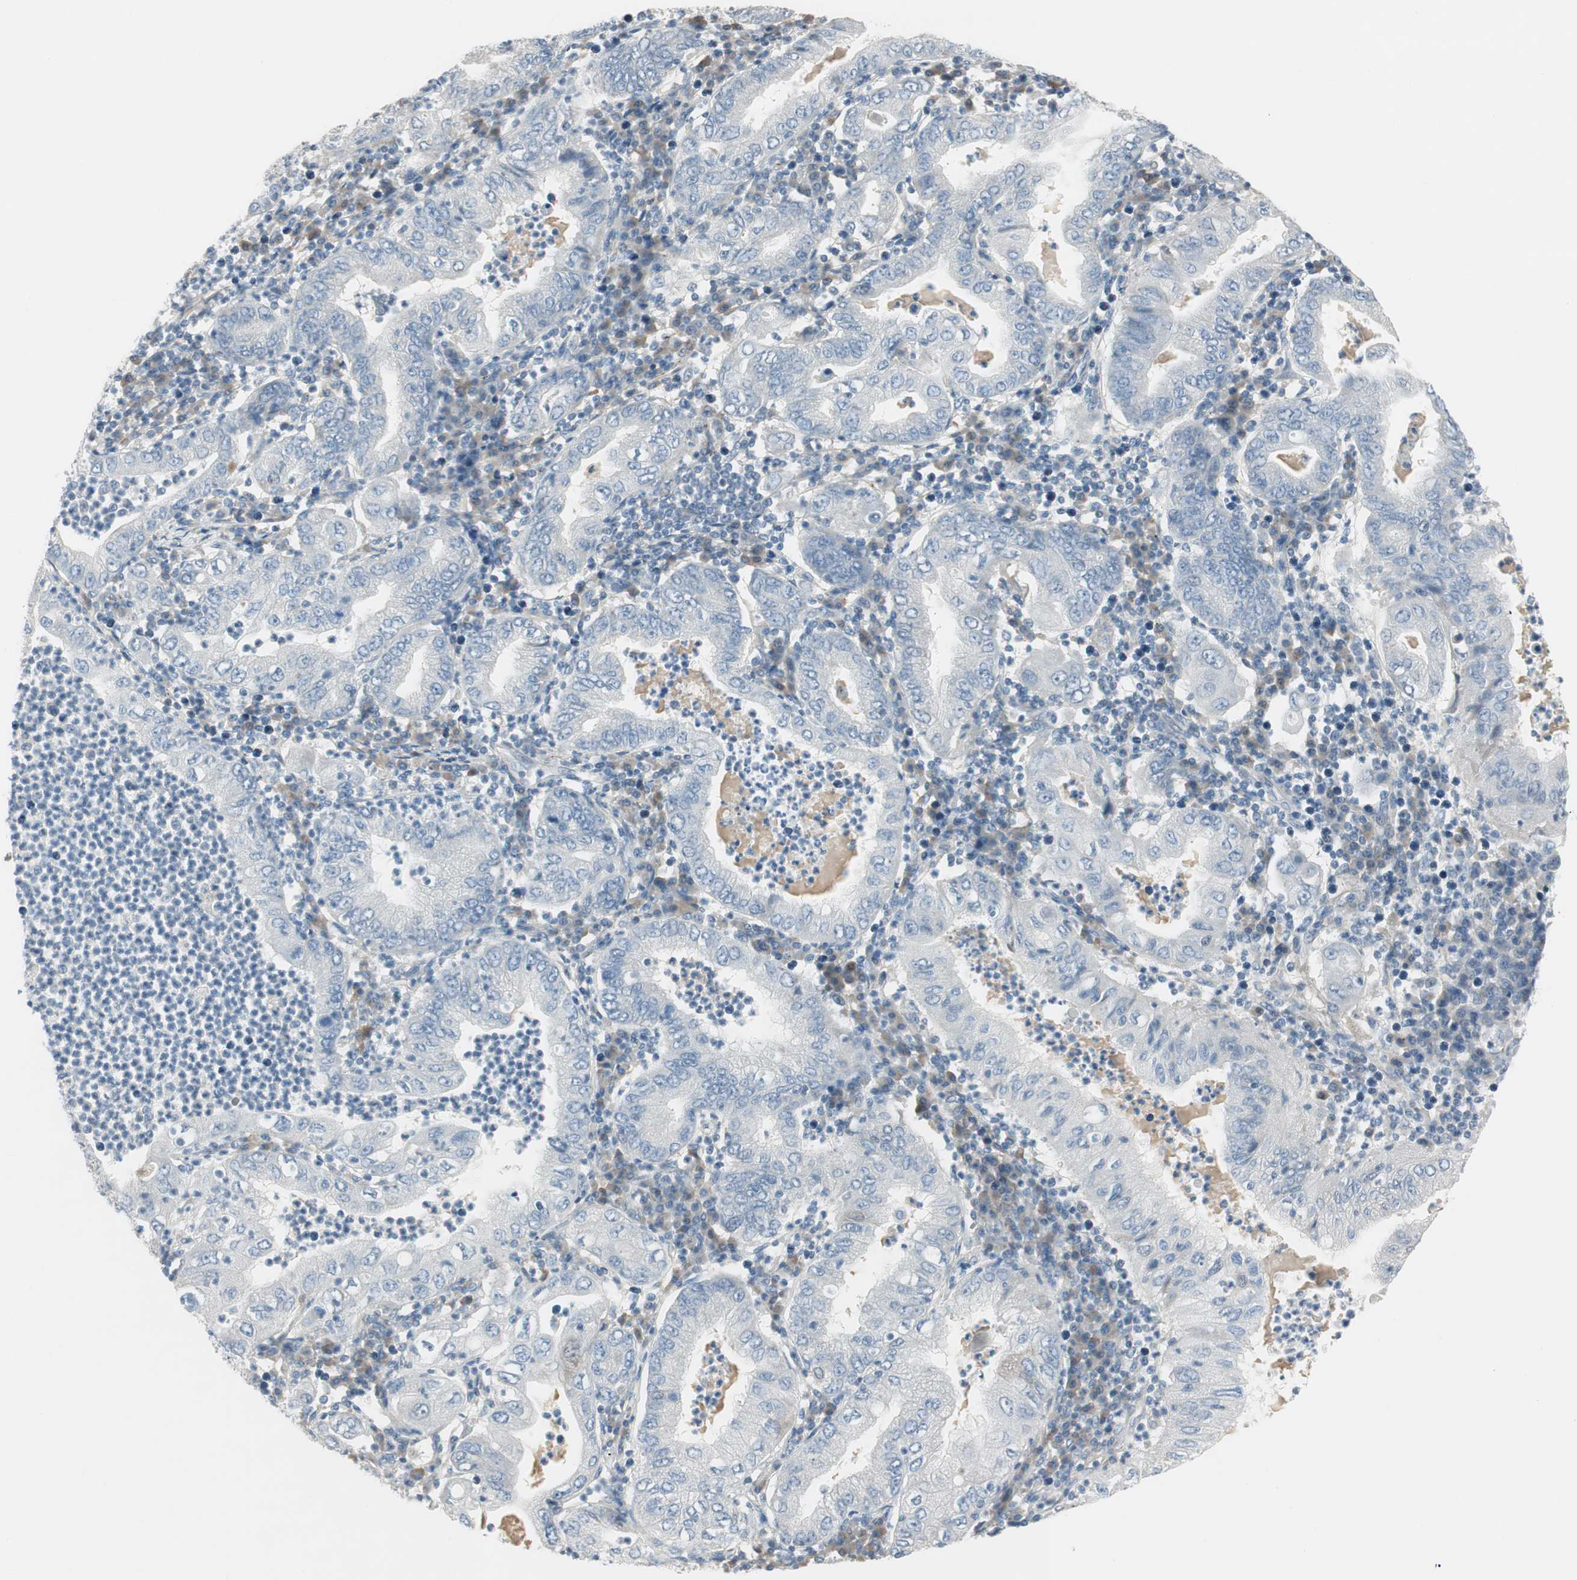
{"staining": {"intensity": "negative", "quantity": "none", "location": "none"}, "tissue": "stomach cancer", "cell_type": "Tumor cells", "image_type": "cancer", "snomed": [{"axis": "morphology", "description": "Normal tissue, NOS"}, {"axis": "morphology", "description": "Adenocarcinoma, NOS"}, {"axis": "topography", "description": "Esophagus"}, {"axis": "topography", "description": "Stomach, upper"}, {"axis": "topography", "description": "Peripheral nerve tissue"}], "caption": "This is an IHC micrograph of human stomach cancer (adenocarcinoma). There is no expression in tumor cells.", "gene": "EVA1A", "patient": {"sex": "male", "age": 62}}